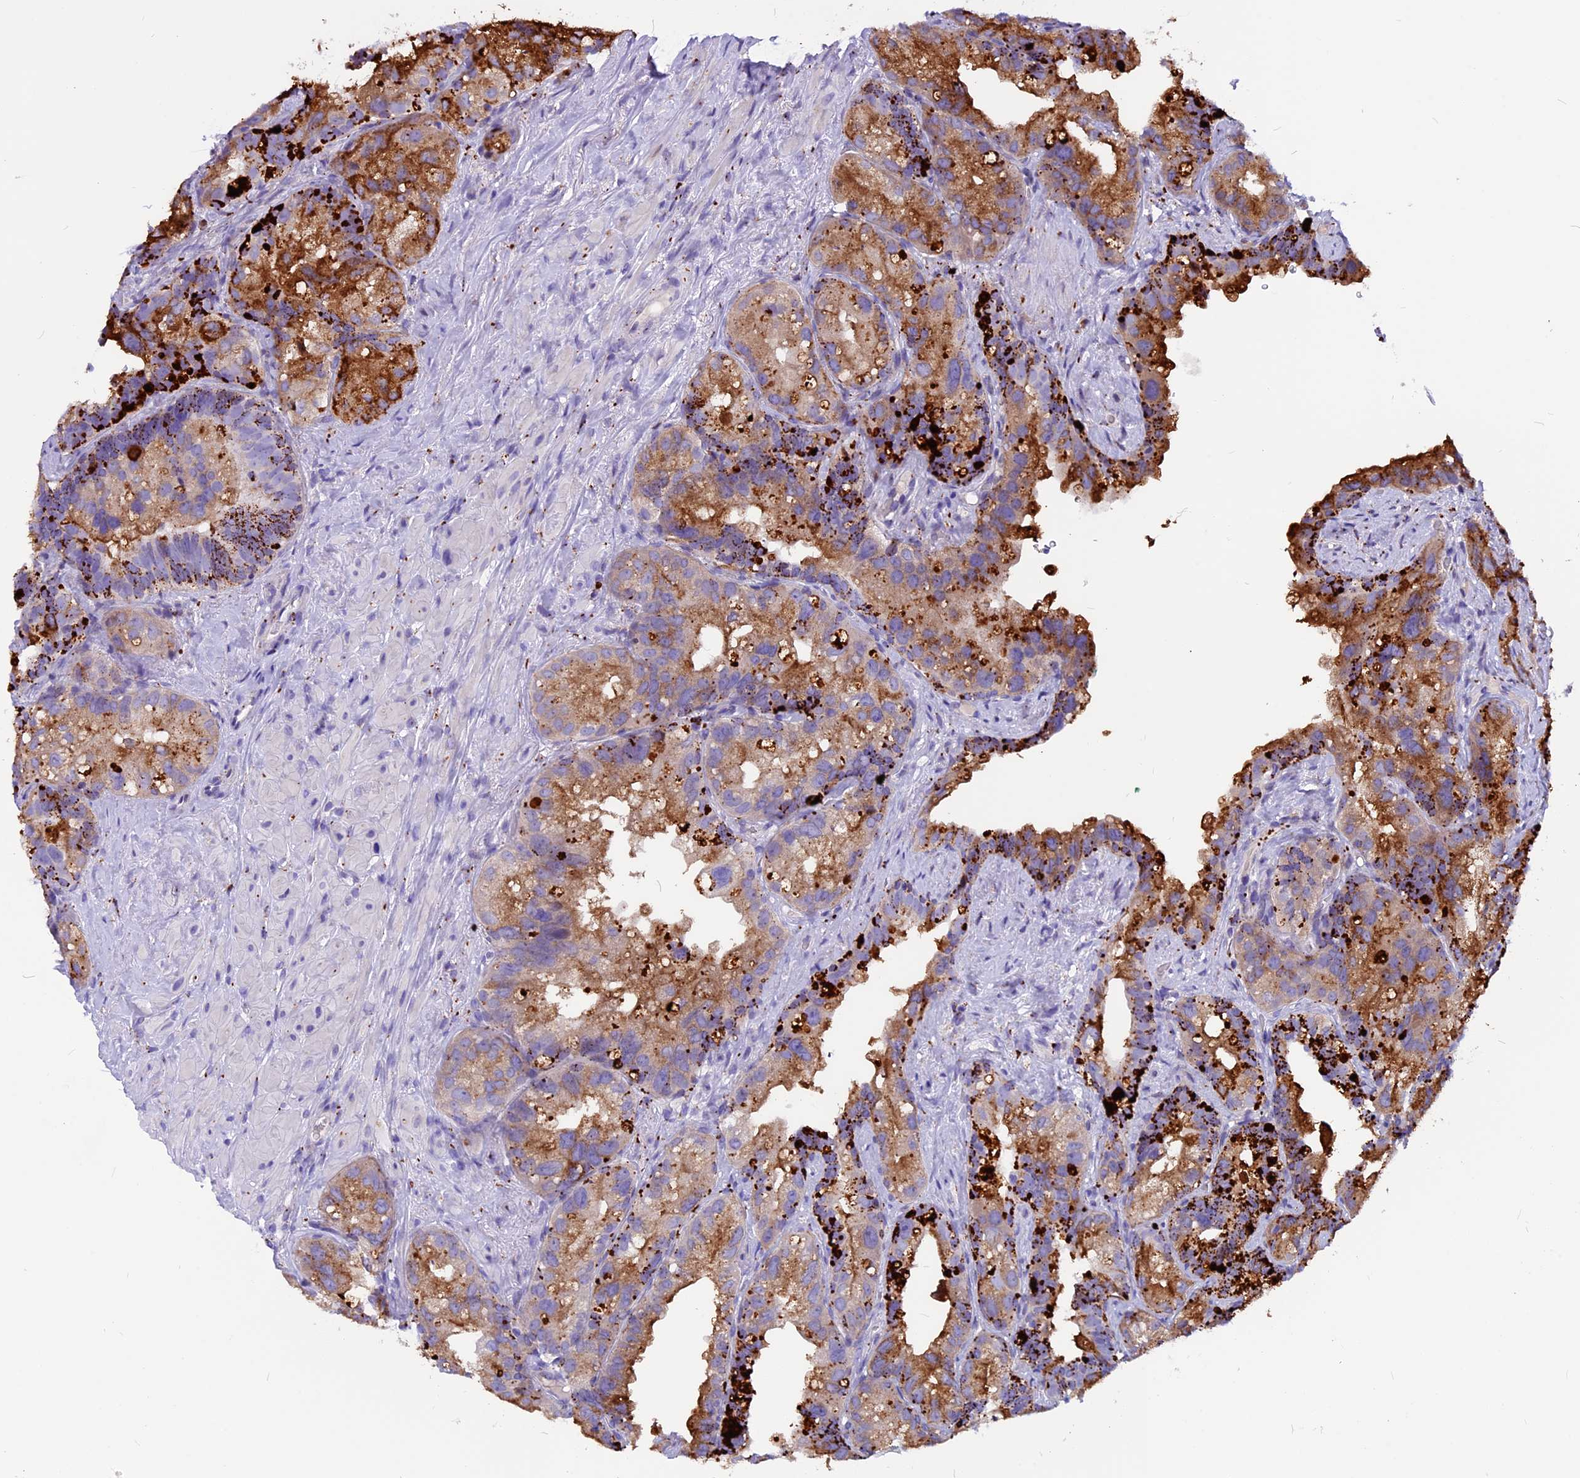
{"staining": {"intensity": "moderate", "quantity": ">75%", "location": "cytoplasmic/membranous"}, "tissue": "prostate cancer", "cell_type": "Tumor cells", "image_type": "cancer", "snomed": [{"axis": "morphology", "description": "Normal tissue, NOS"}, {"axis": "morphology", "description": "Adenocarcinoma, Low grade"}, {"axis": "topography", "description": "Prostate"}], "caption": "The immunohistochemical stain labels moderate cytoplasmic/membranous staining in tumor cells of prostate low-grade adenocarcinoma tissue.", "gene": "THRSP", "patient": {"sex": "male", "age": 72}}